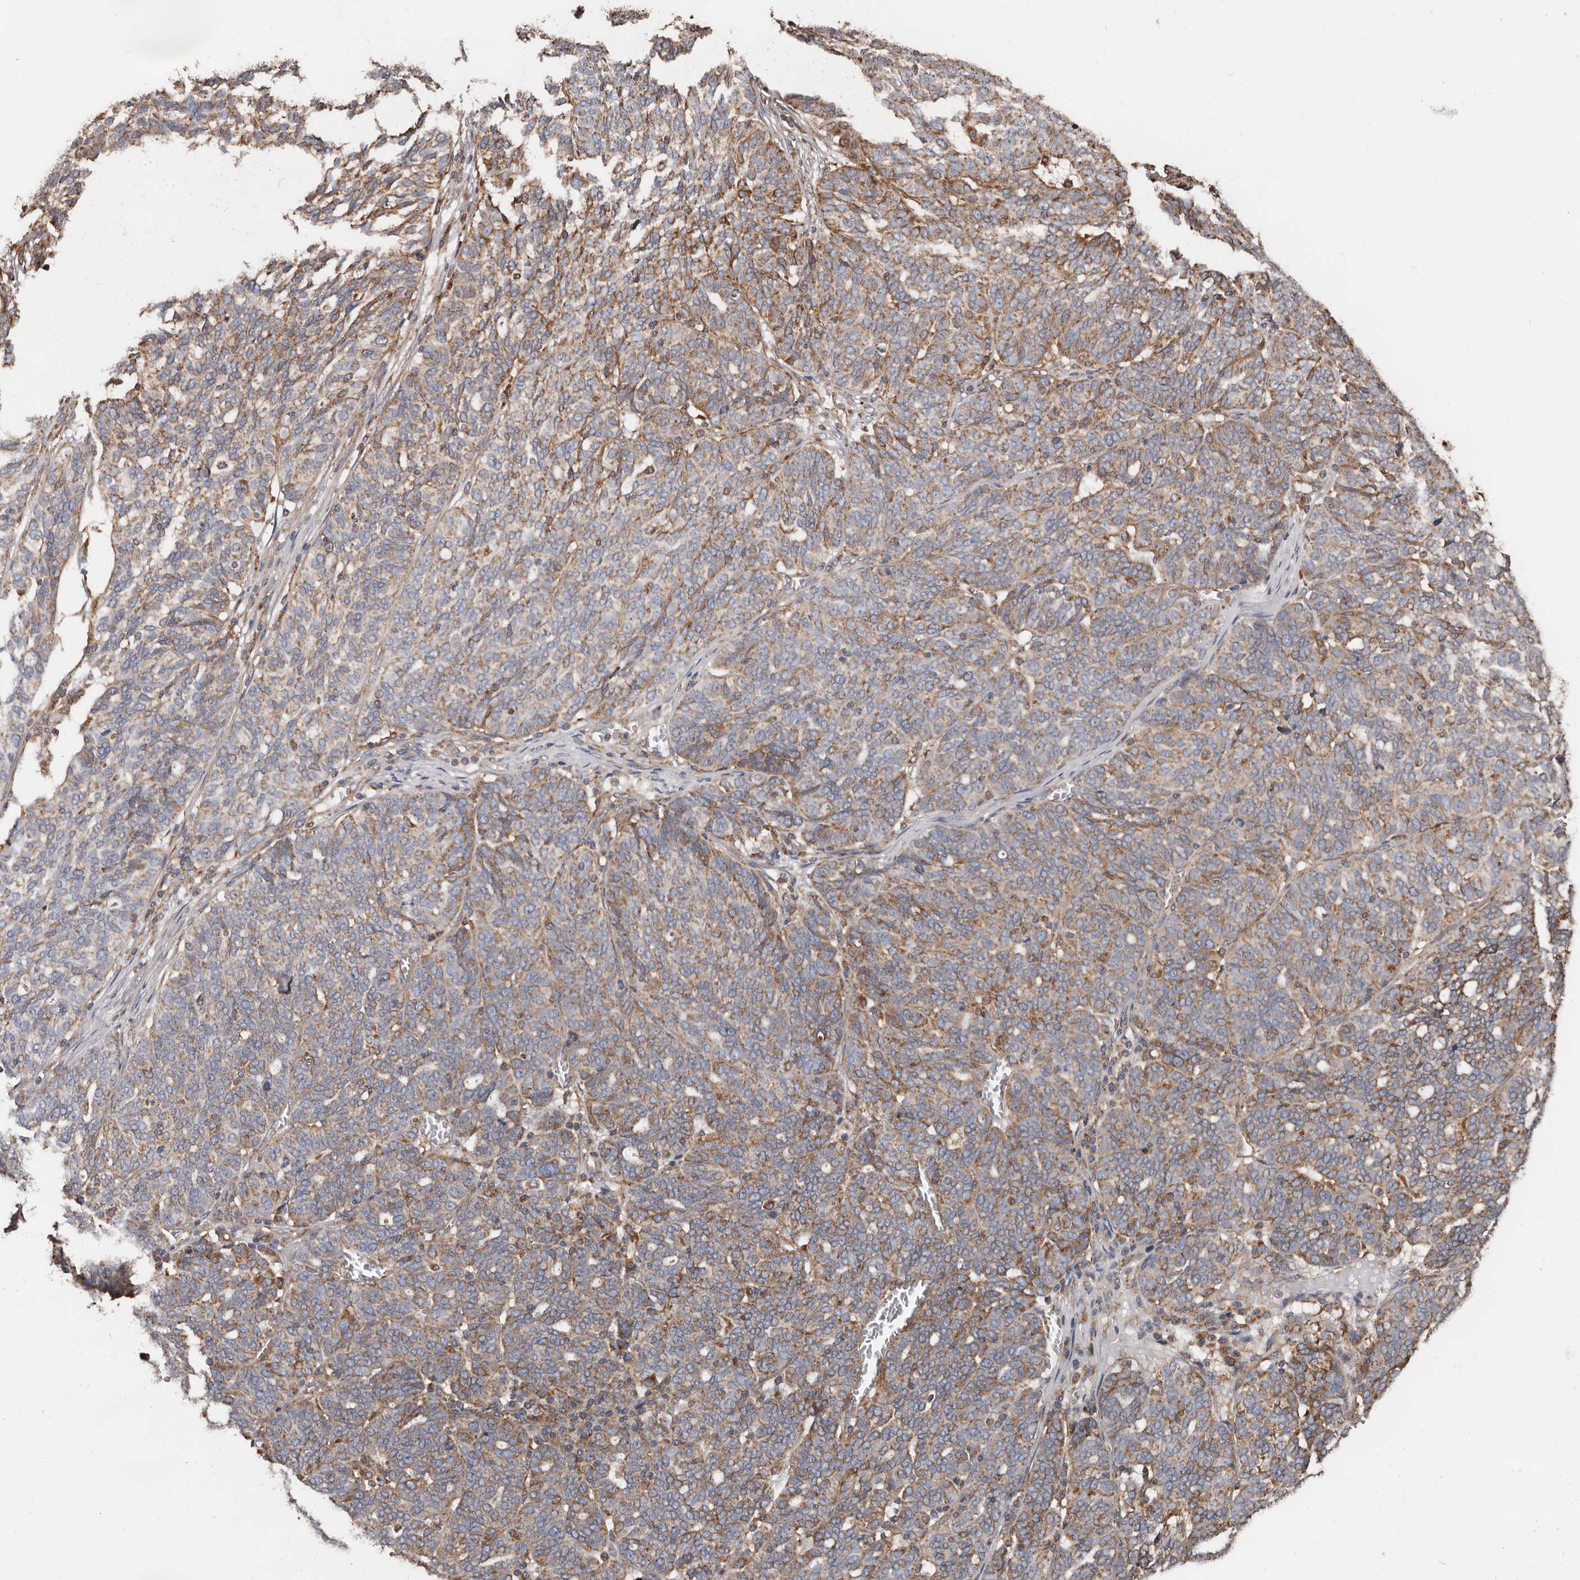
{"staining": {"intensity": "moderate", "quantity": ">75%", "location": "cytoplasmic/membranous"}, "tissue": "ovarian cancer", "cell_type": "Tumor cells", "image_type": "cancer", "snomed": [{"axis": "morphology", "description": "Cystadenocarcinoma, serous, NOS"}, {"axis": "topography", "description": "Ovary"}], "caption": "The photomicrograph exhibits immunohistochemical staining of ovarian serous cystadenocarcinoma. There is moderate cytoplasmic/membranous expression is identified in about >75% of tumor cells.", "gene": "OSGIN2", "patient": {"sex": "female", "age": 59}}